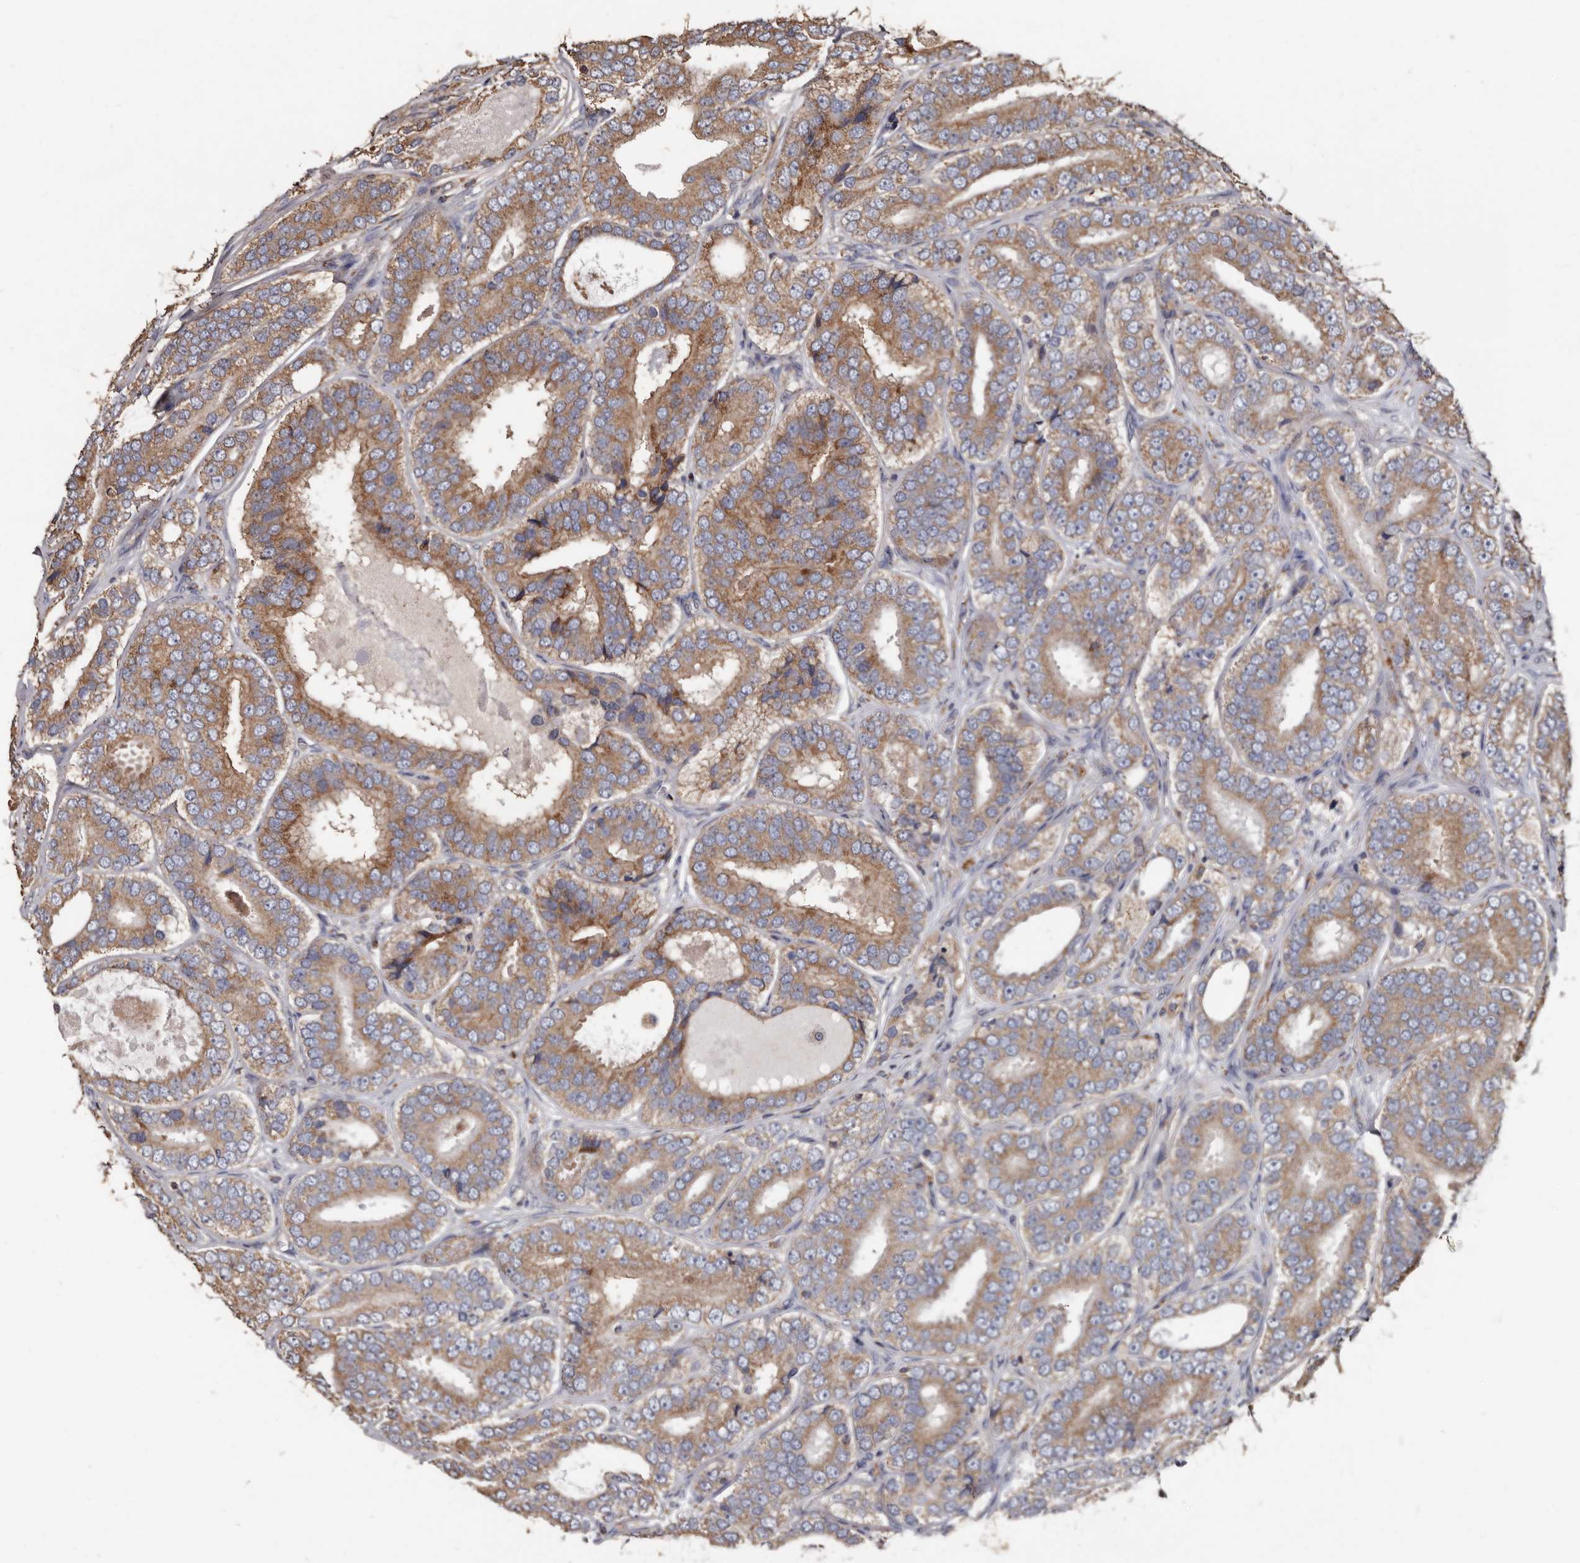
{"staining": {"intensity": "moderate", "quantity": ">75%", "location": "cytoplasmic/membranous"}, "tissue": "prostate cancer", "cell_type": "Tumor cells", "image_type": "cancer", "snomed": [{"axis": "morphology", "description": "Adenocarcinoma, High grade"}, {"axis": "topography", "description": "Prostate"}], "caption": "Immunohistochemical staining of prostate cancer shows medium levels of moderate cytoplasmic/membranous protein staining in about >75% of tumor cells. (DAB (3,3'-diaminobenzidine) = brown stain, brightfield microscopy at high magnification).", "gene": "OSGIN2", "patient": {"sex": "male", "age": 56}}